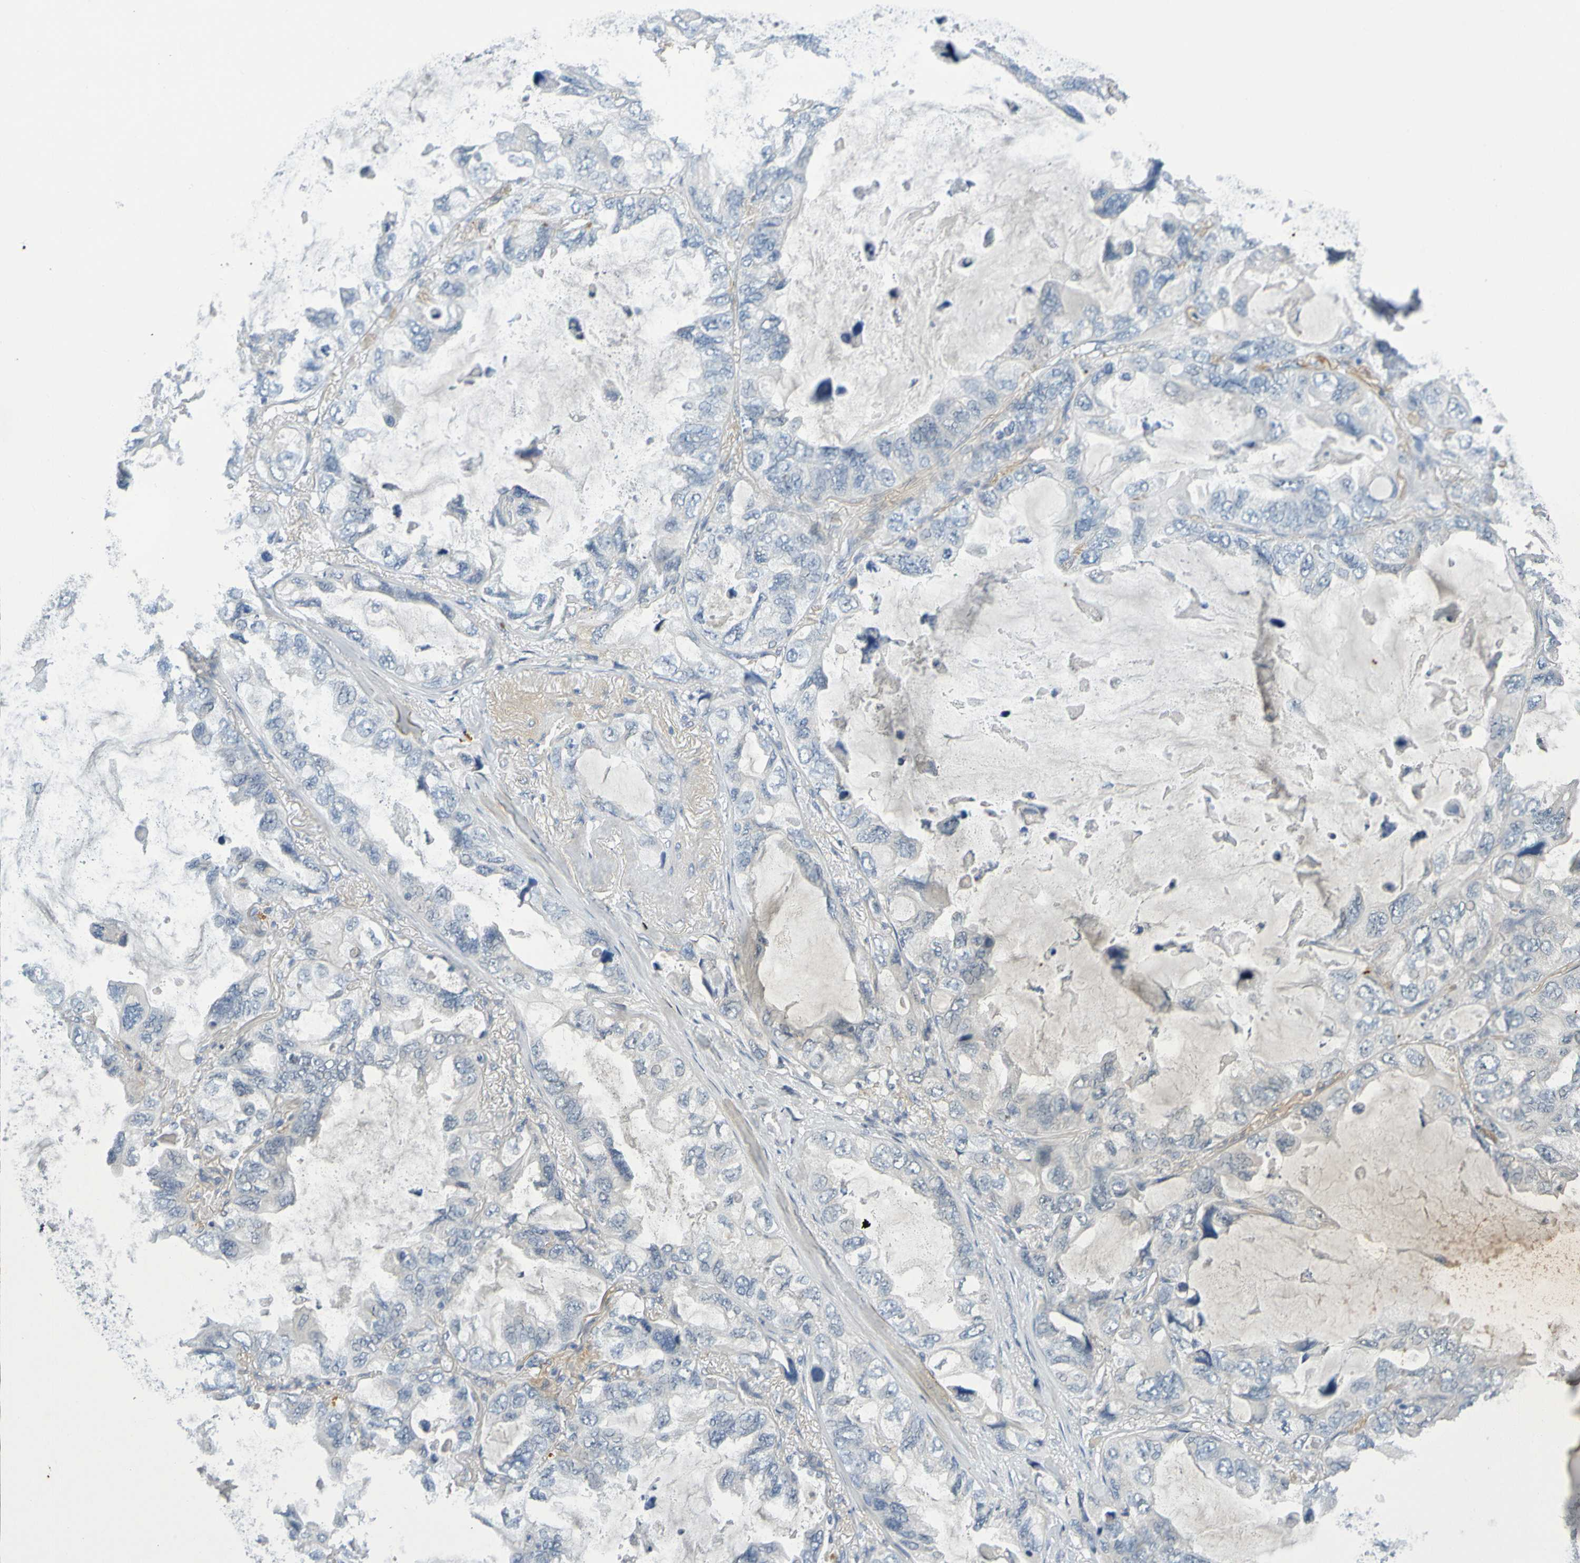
{"staining": {"intensity": "negative", "quantity": "none", "location": "none"}, "tissue": "lung cancer", "cell_type": "Tumor cells", "image_type": "cancer", "snomed": [{"axis": "morphology", "description": "Squamous cell carcinoma, NOS"}, {"axis": "topography", "description": "Lung"}], "caption": "The histopathology image demonstrates no significant positivity in tumor cells of squamous cell carcinoma (lung). (DAB immunohistochemistry (IHC) visualized using brightfield microscopy, high magnification).", "gene": "IL10", "patient": {"sex": "female", "age": 73}}